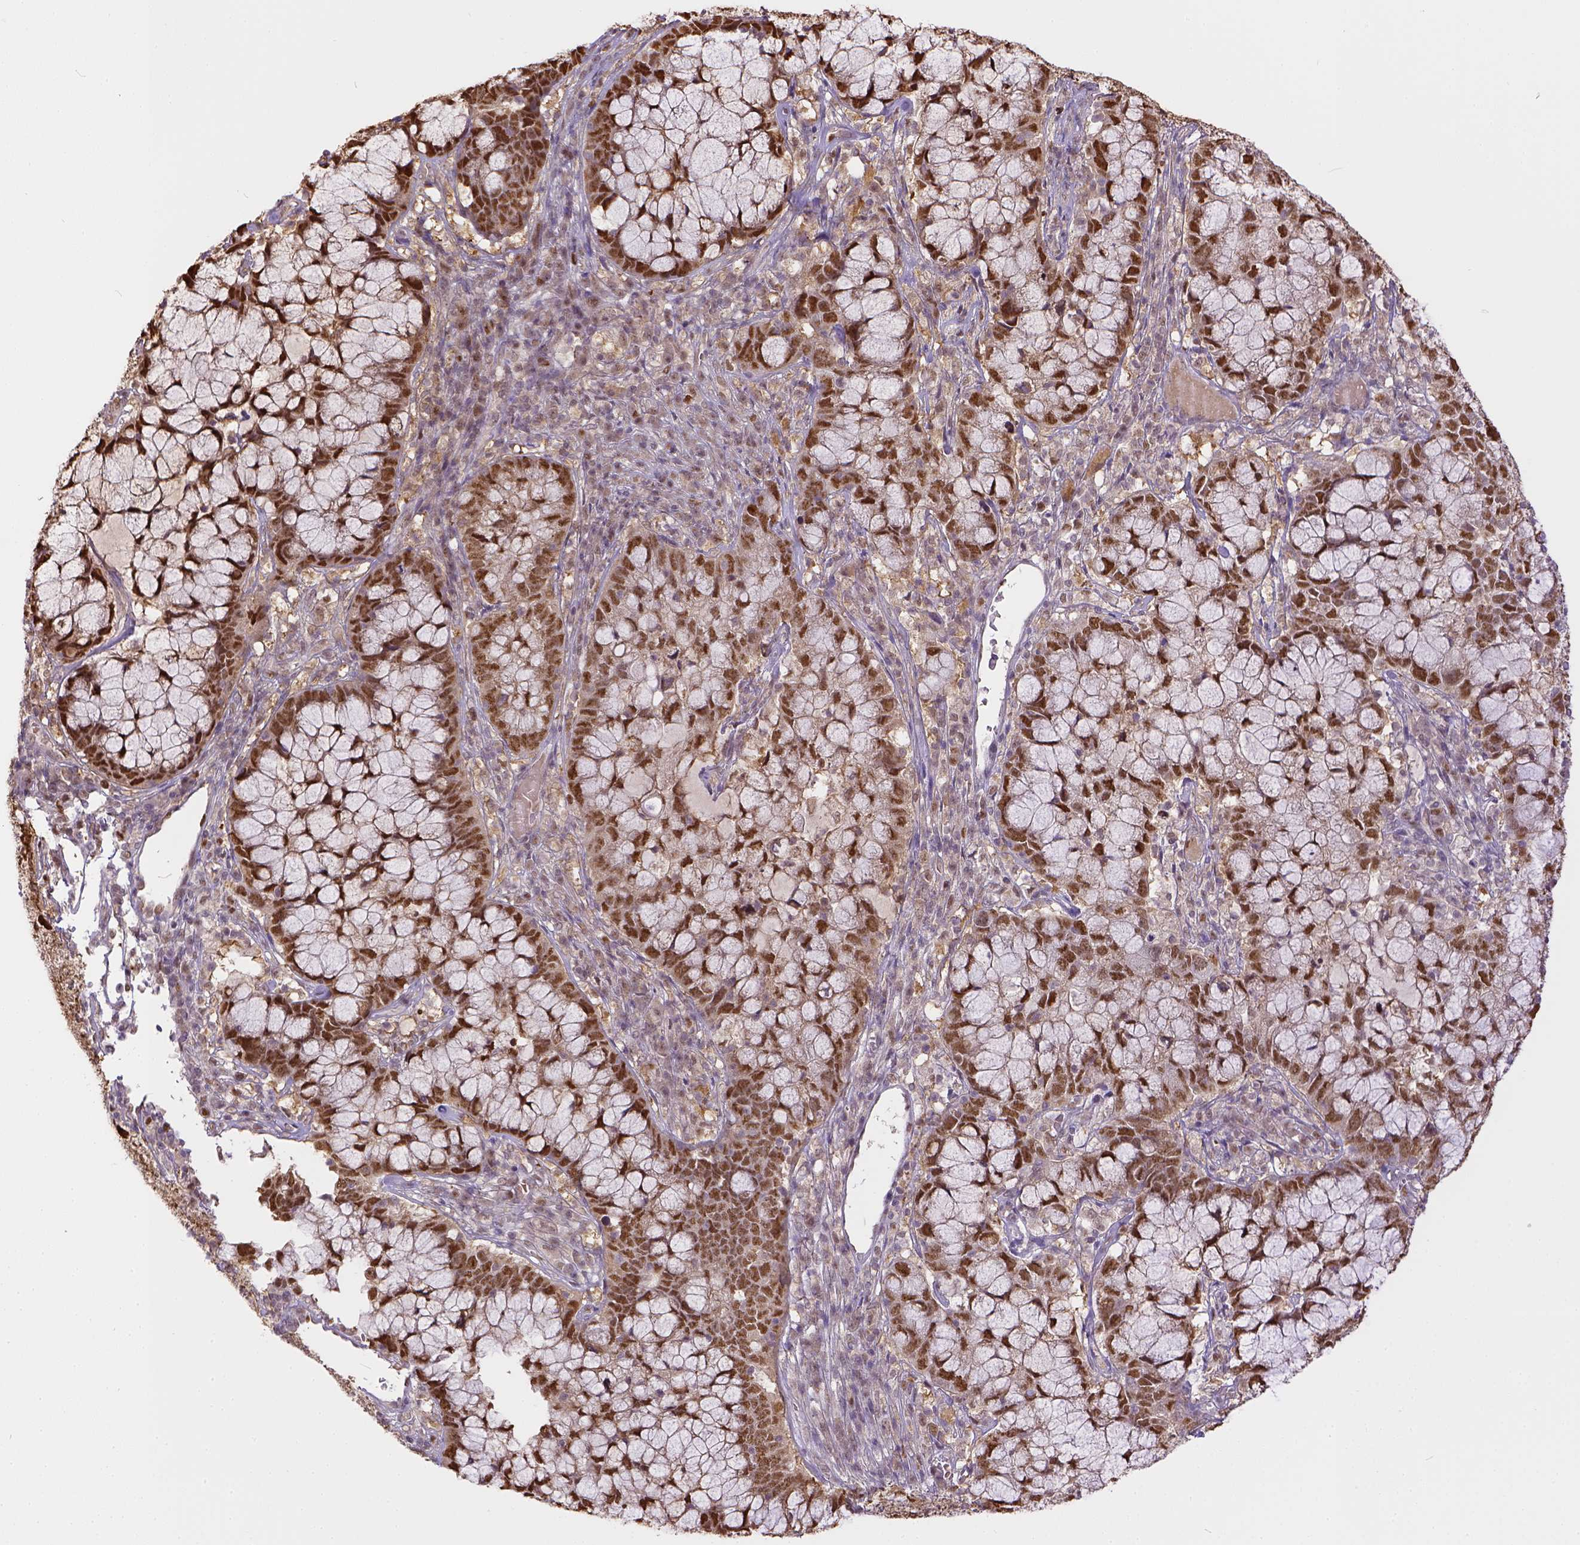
{"staining": {"intensity": "moderate", "quantity": ">75%", "location": "nuclear"}, "tissue": "cervical cancer", "cell_type": "Tumor cells", "image_type": "cancer", "snomed": [{"axis": "morphology", "description": "Adenocarcinoma, NOS"}, {"axis": "topography", "description": "Cervix"}], "caption": "Immunohistochemistry staining of cervical cancer (adenocarcinoma), which shows medium levels of moderate nuclear expression in about >75% of tumor cells indicating moderate nuclear protein staining. The staining was performed using DAB (3,3'-diaminobenzidine) (brown) for protein detection and nuclei were counterstained in hematoxylin (blue).", "gene": "ERCC1", "patient": {"sex": "female", "age": 40}}